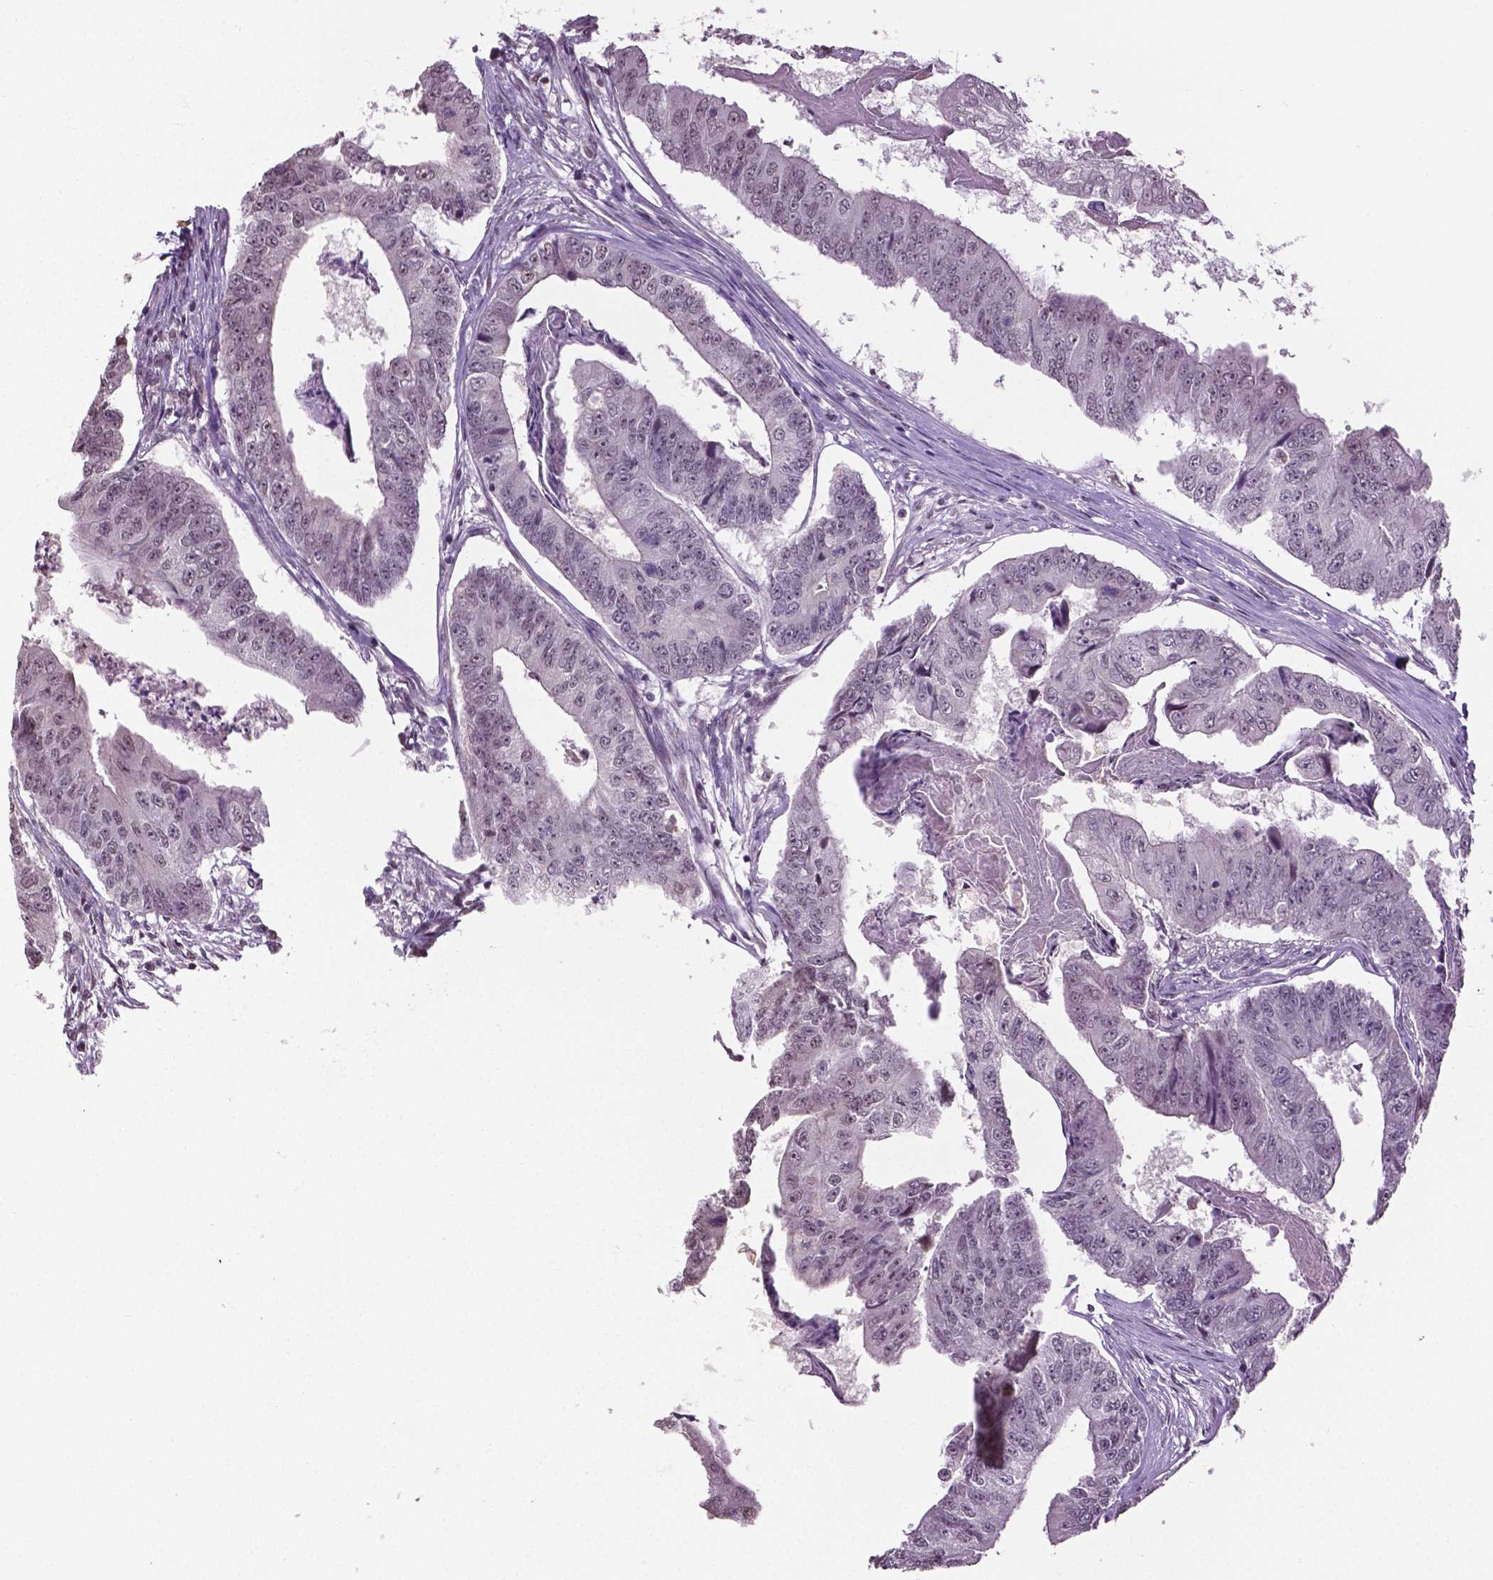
{"staining": {"intensity": "weak", "quantity": "<25%", "location": "nuclear"}, "tissue": "colorectal cancer", "cell_type": "Tumor cells", "image_type": "cancer", "snomed": [{"axis": "morphology", "description": "Adenocarcinoma, NOS"}, {"axis": "topography", "description": "Colon"}], "caption": "Immunohistochemistry photomicrograph of colorectal cancer stained for a protein (brown), which shows no expression in tumor cells. (IHC, brightfield microscopy, high magnification).", "gene": "DLX5", "patient": {"sex": "female", "age": 67}}